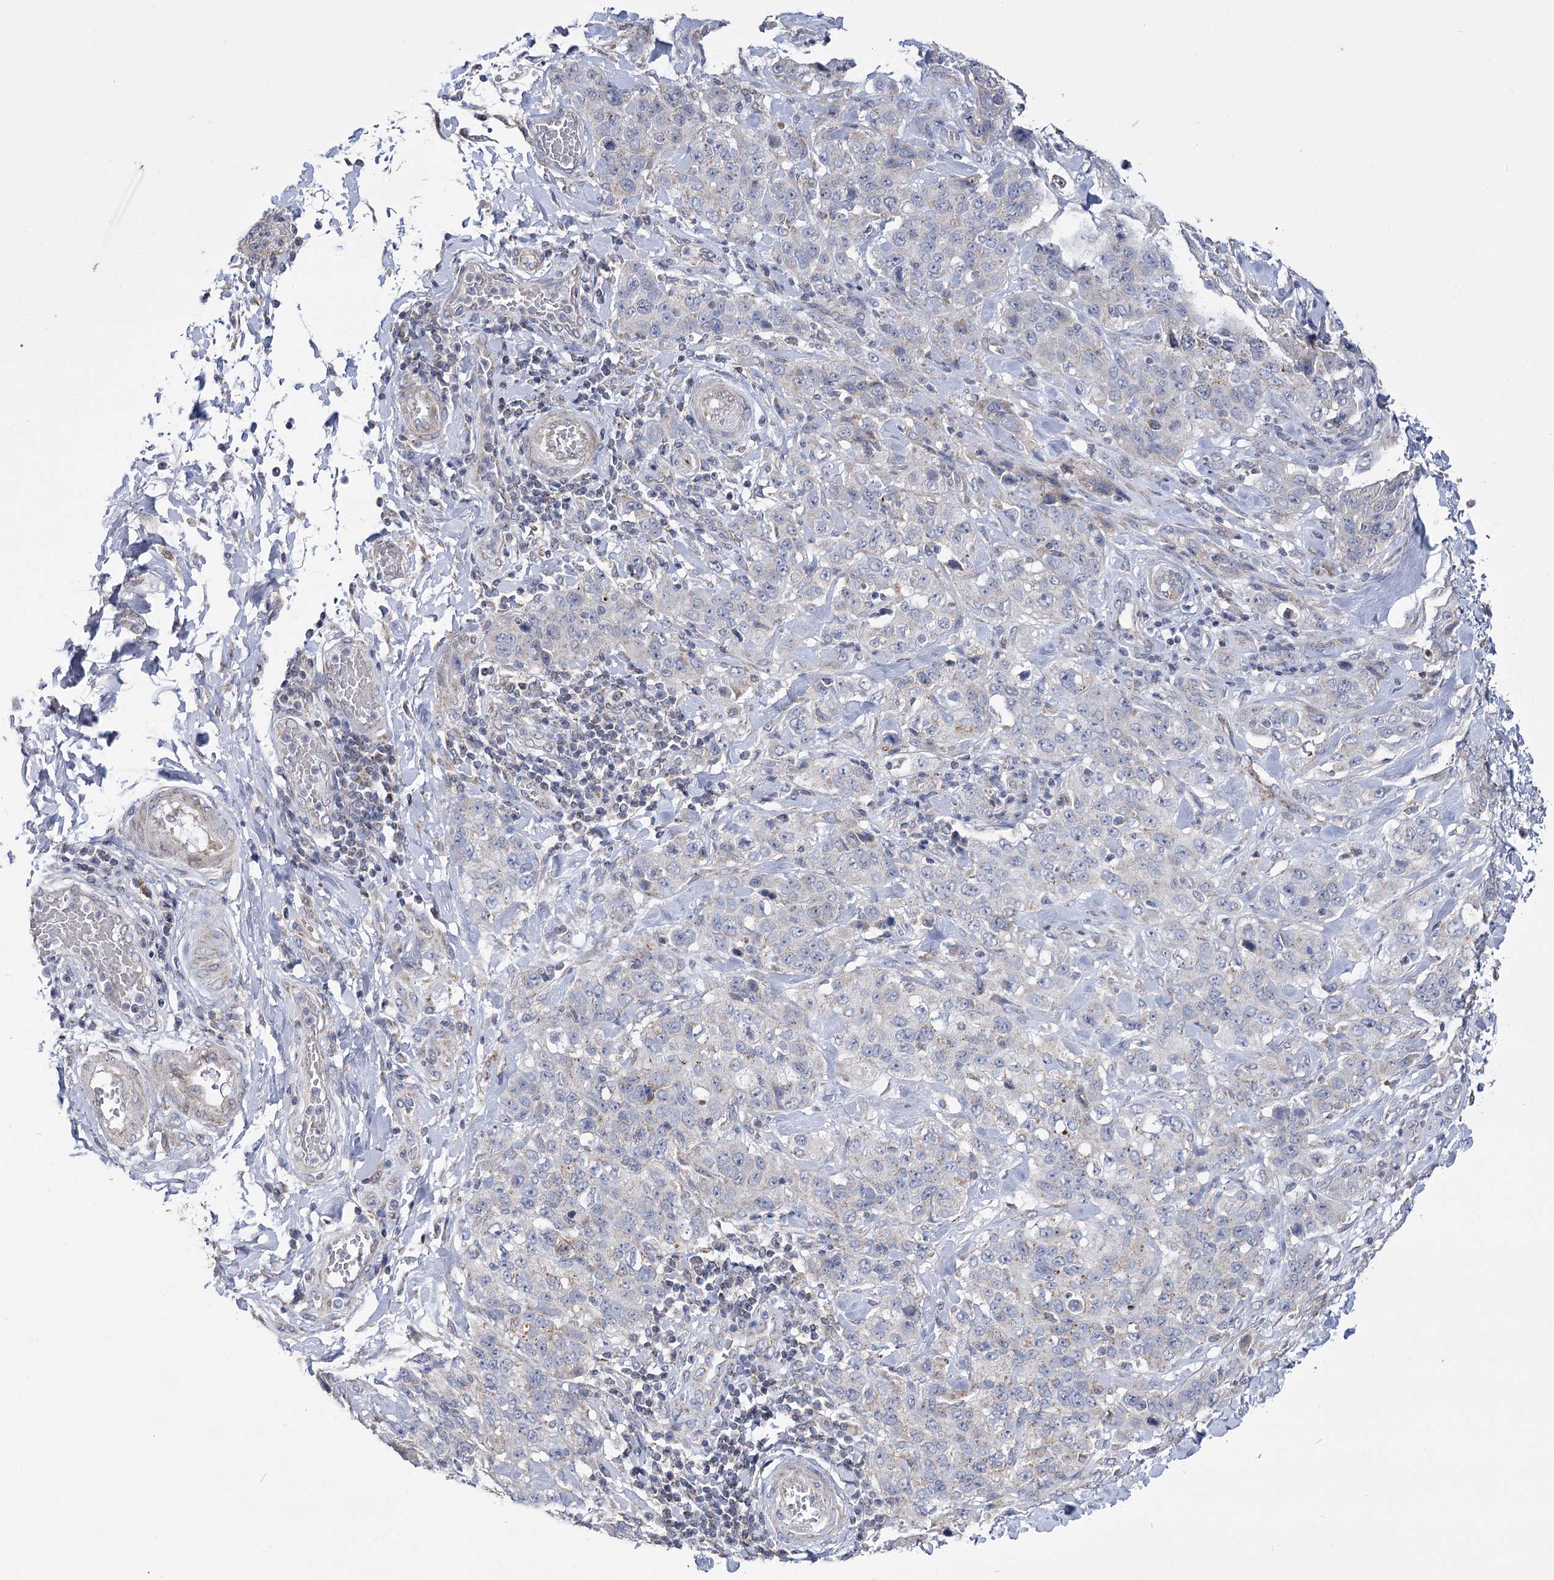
{"staining": {"intensity": "negative", "quantity": "none", "location": "none"}, "tissue": "stomach cancer", "cell_type": "Tumor cells", "image_type": "cancer", "snomed": [{"axis": "morphology", "description": "Adenocarcinoma, NOS"}, {"axis": "topography", "description": "Stomach"}], "caption": "IHC photomicrograph of adenocarcinoma (stomach) stained for a protein (brown), which displays no staining in tumor cells.", "gene": "PDHB", "patient": {"sex": "male", "age": 48}}